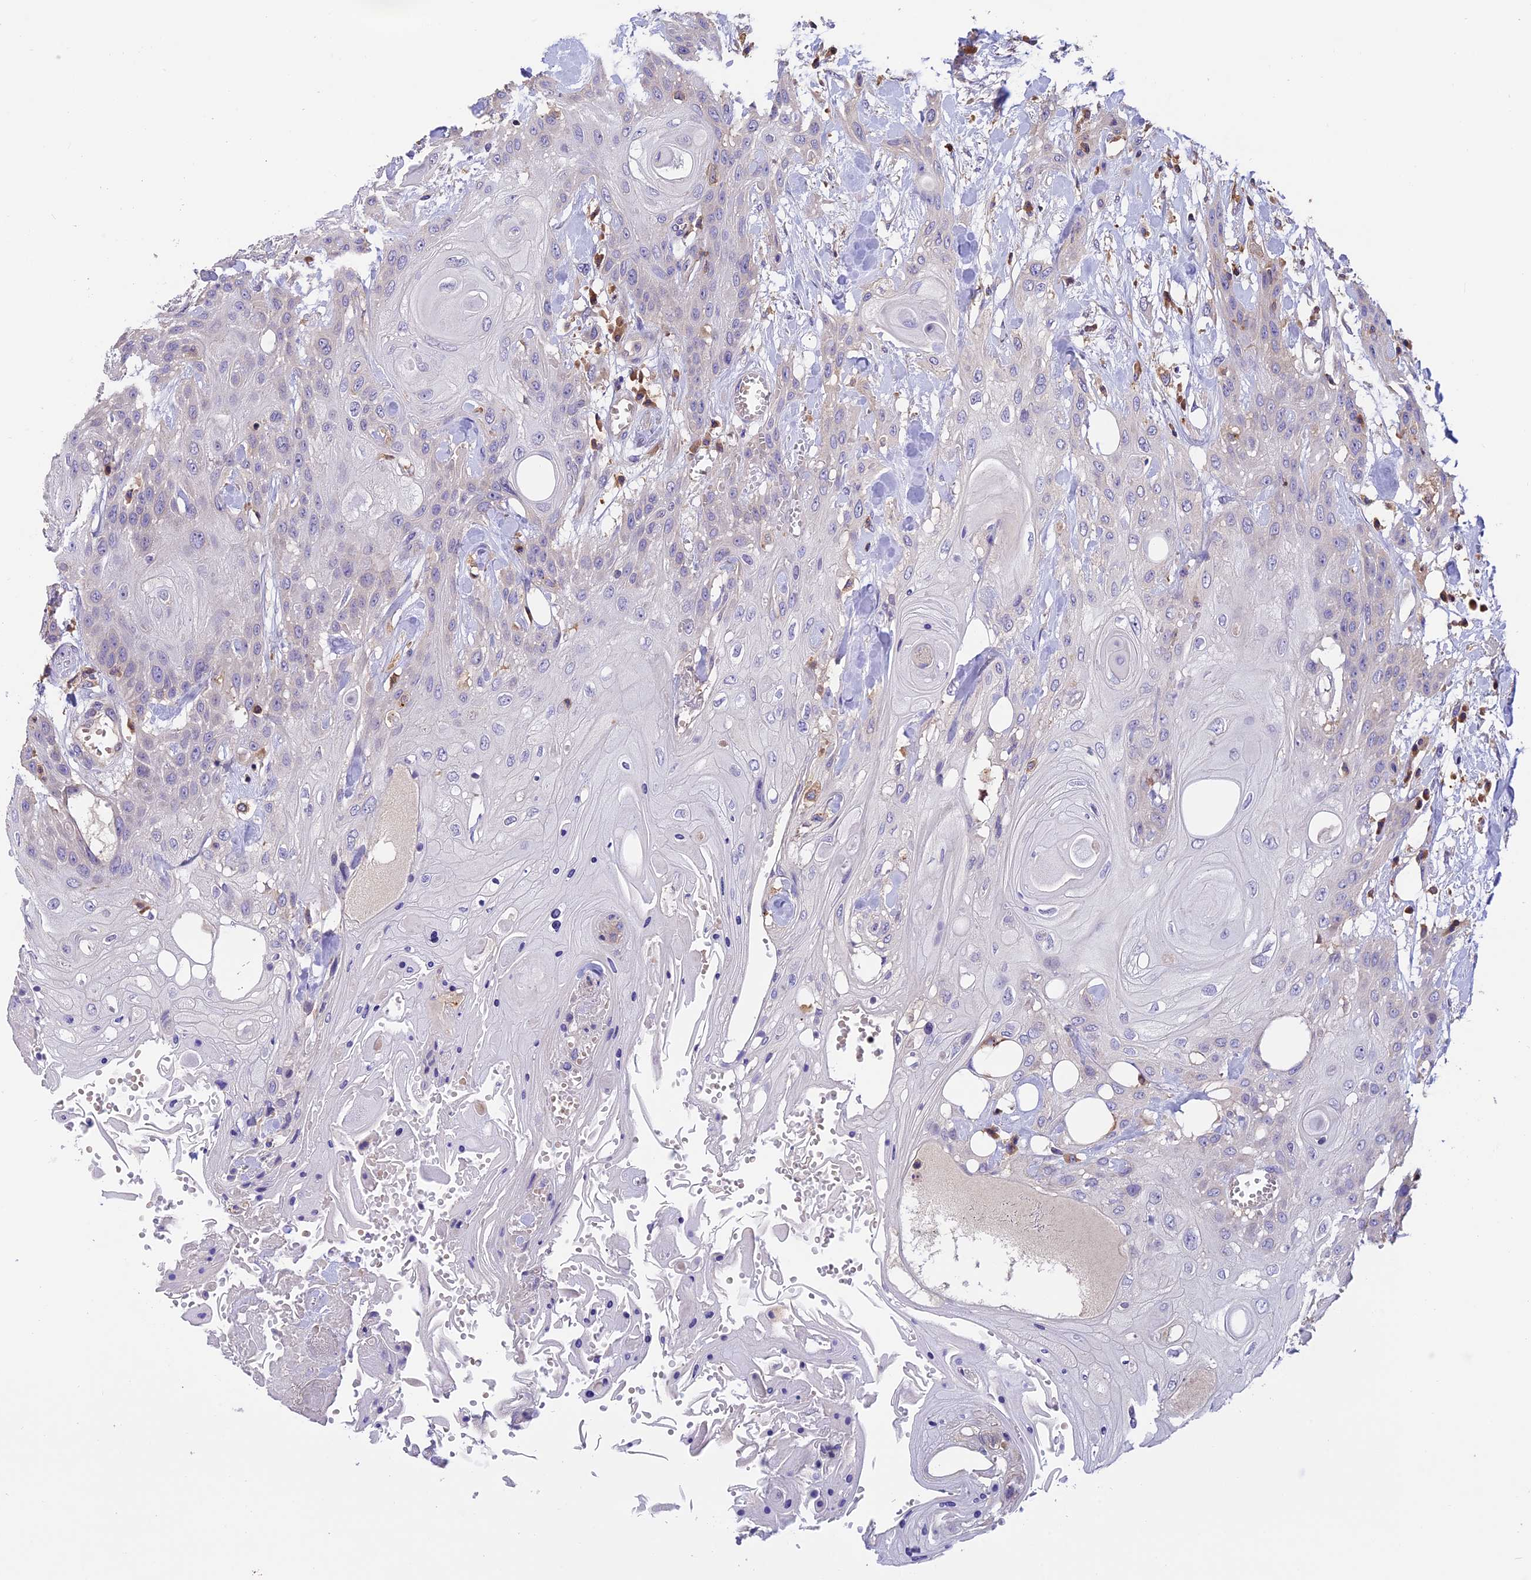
{"staining": {"intensity": "negative", "quantity": "none", "location": "none"}, "tissue": "head and neck cancer", "cell_type": "Tumor cells", "image_type": "cancer", "snomed": [{"axis": "morphology", "description": "Squamous cell carcinoma, NOS"}, {"axis": "topography", "description": "Head-Neck"}], "caption": "The IHC histopathology image has no significant positivity in tumor cells of squamous cell carcinoma (head and neck) tissue.", "gene": "LPXN", "patient": {"sex": "female", "age": 43}}